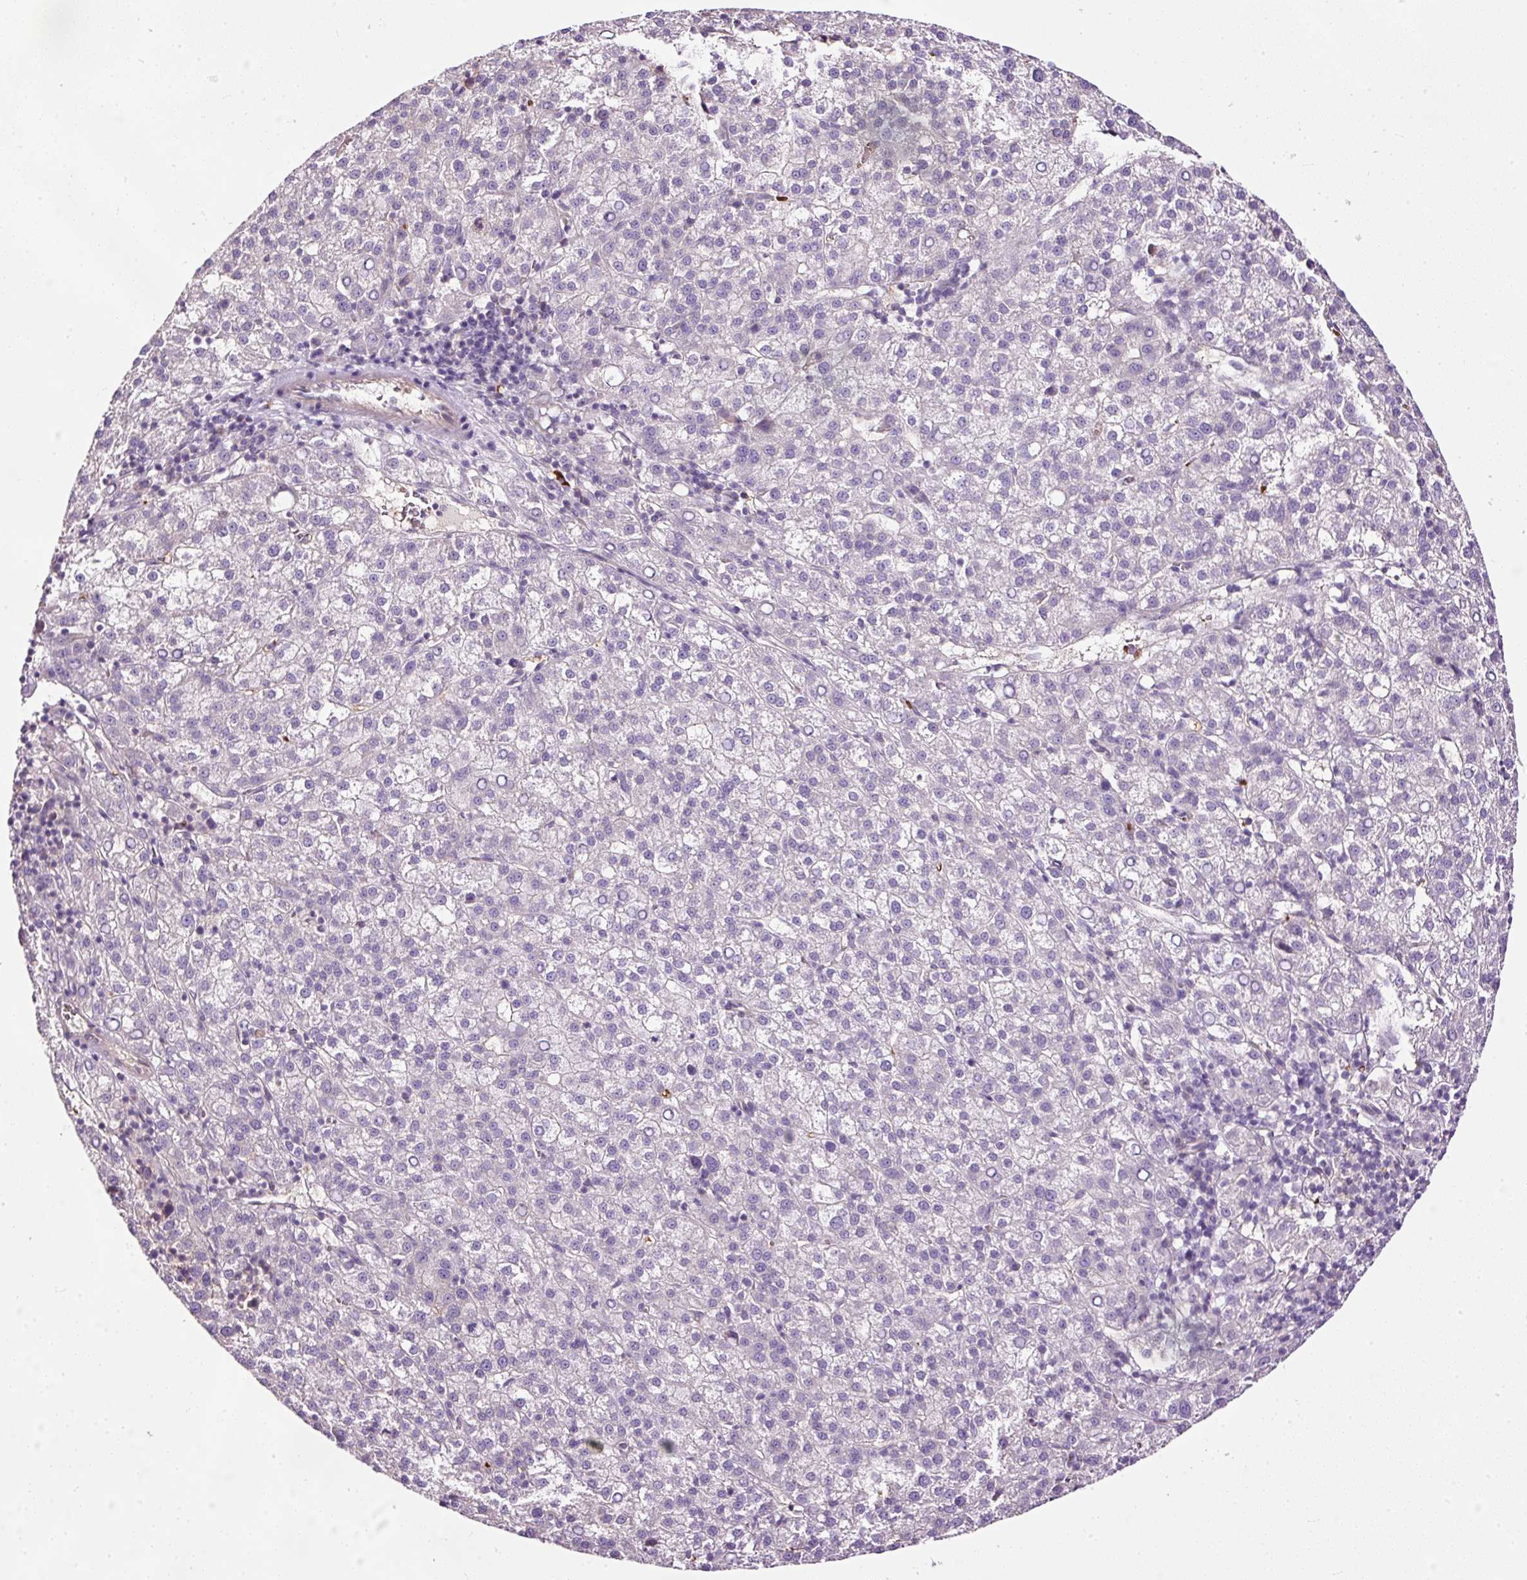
{"staining": {"intensity": "negative", "quantity": "none", "location": "none"}, "tissue": "liver cancer", "cell_type": "Tumor cells", "image_type": "cancer", "snomed": [{"axis": "morphology", "description": "Carcinoma, Hepatocellular, NOS"}, {"axis": "topography", "description": "Liver"}], "caption": "Immunohistochemistry of human liver cancer (hepatocellular carcinoma) demonstrates no expression in tumor cells.", "gene": "USHBP1", "patient": {"sex": "female", "age": 58}}